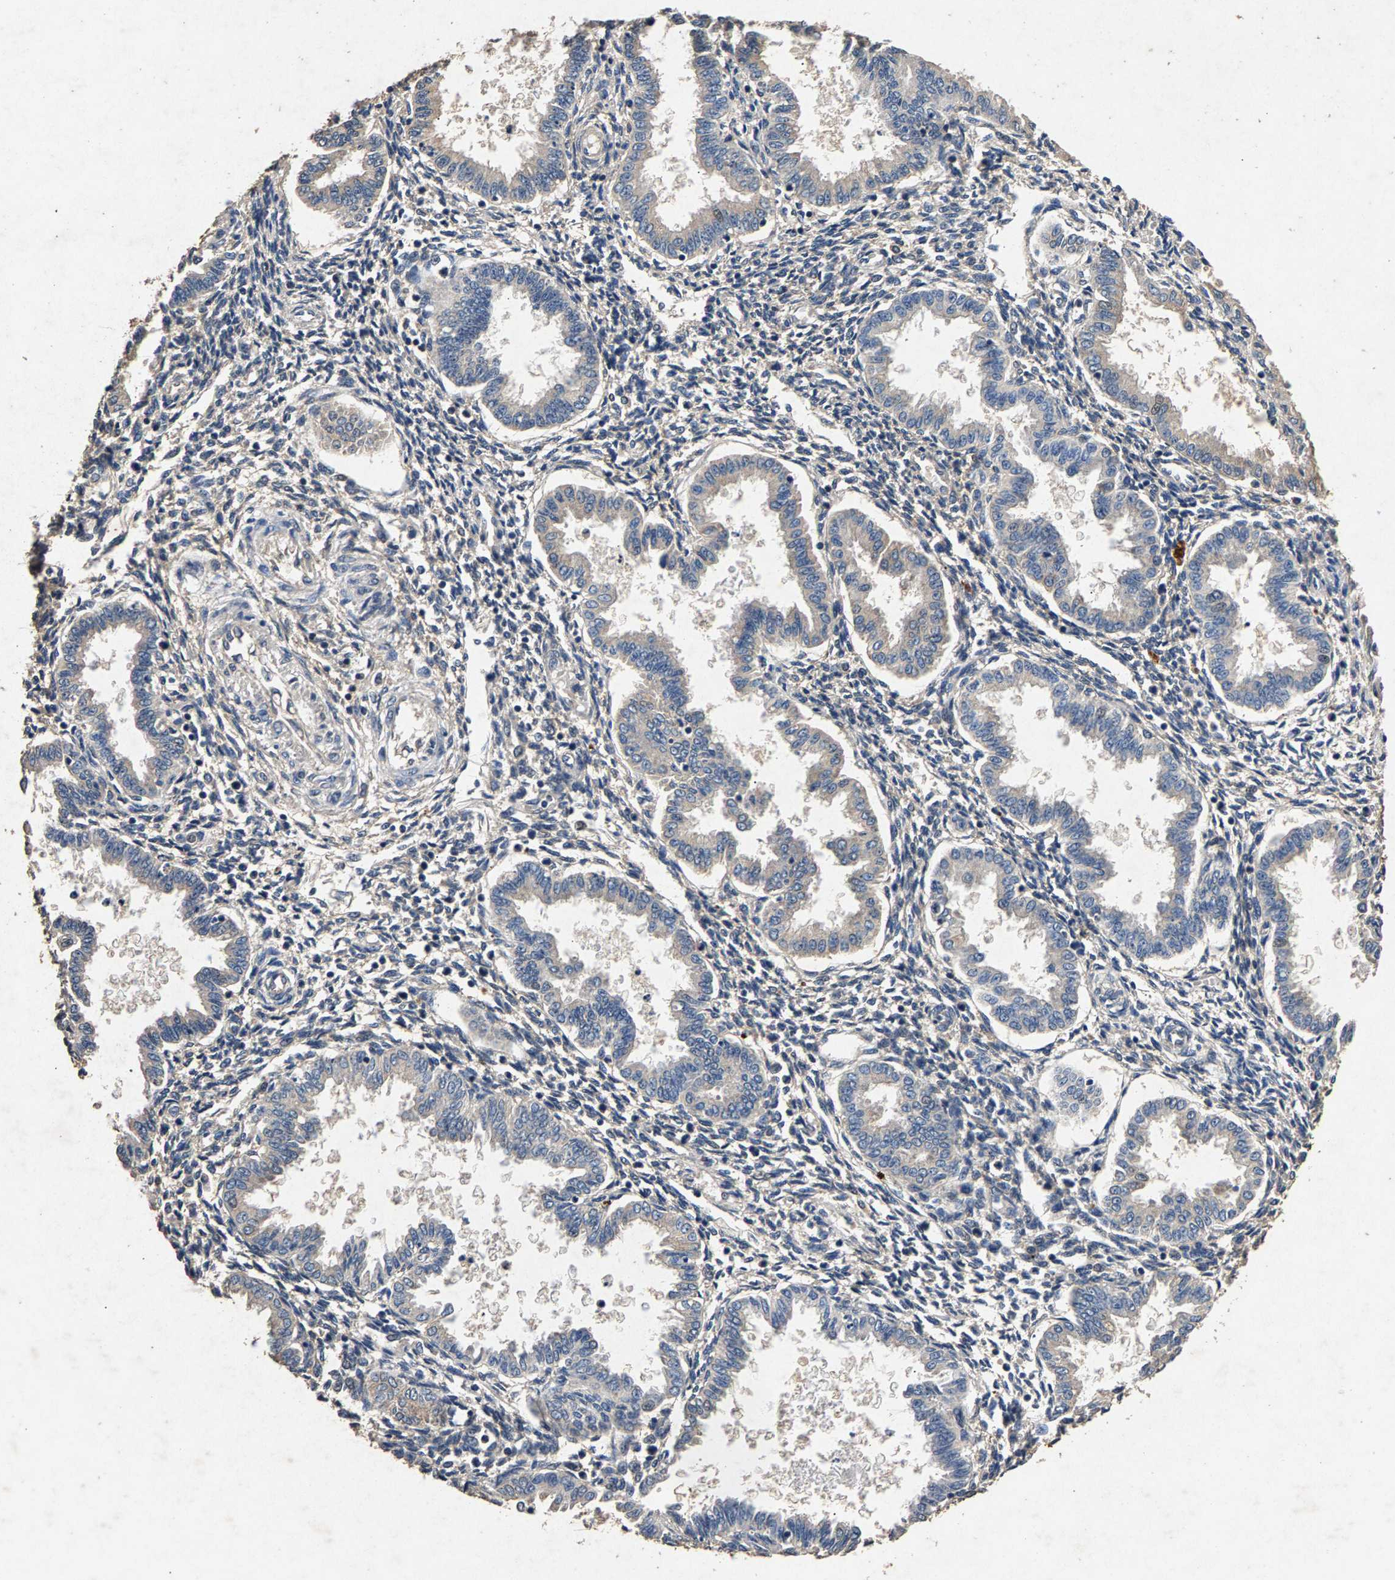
{"staining": {"intensity": "negative", "quantity": "none", "location": "none"}, "tissue": "endometrium", "cell_type": "Cells in endometrial stroma", "image_type": "normal", "snomed": [{"axis": "morphology", "description": "Normal tissue, NOS"}, {"axis": "topography", "description": "Endometrium"}], "caption": "This is an immunohistochemistry (IHC) histopathology image of normal human endometrium. There is no staining in cells in endometrial stroma.", "gene": "PPP1CC", "patient": {"sex": "female", "age": 33}}